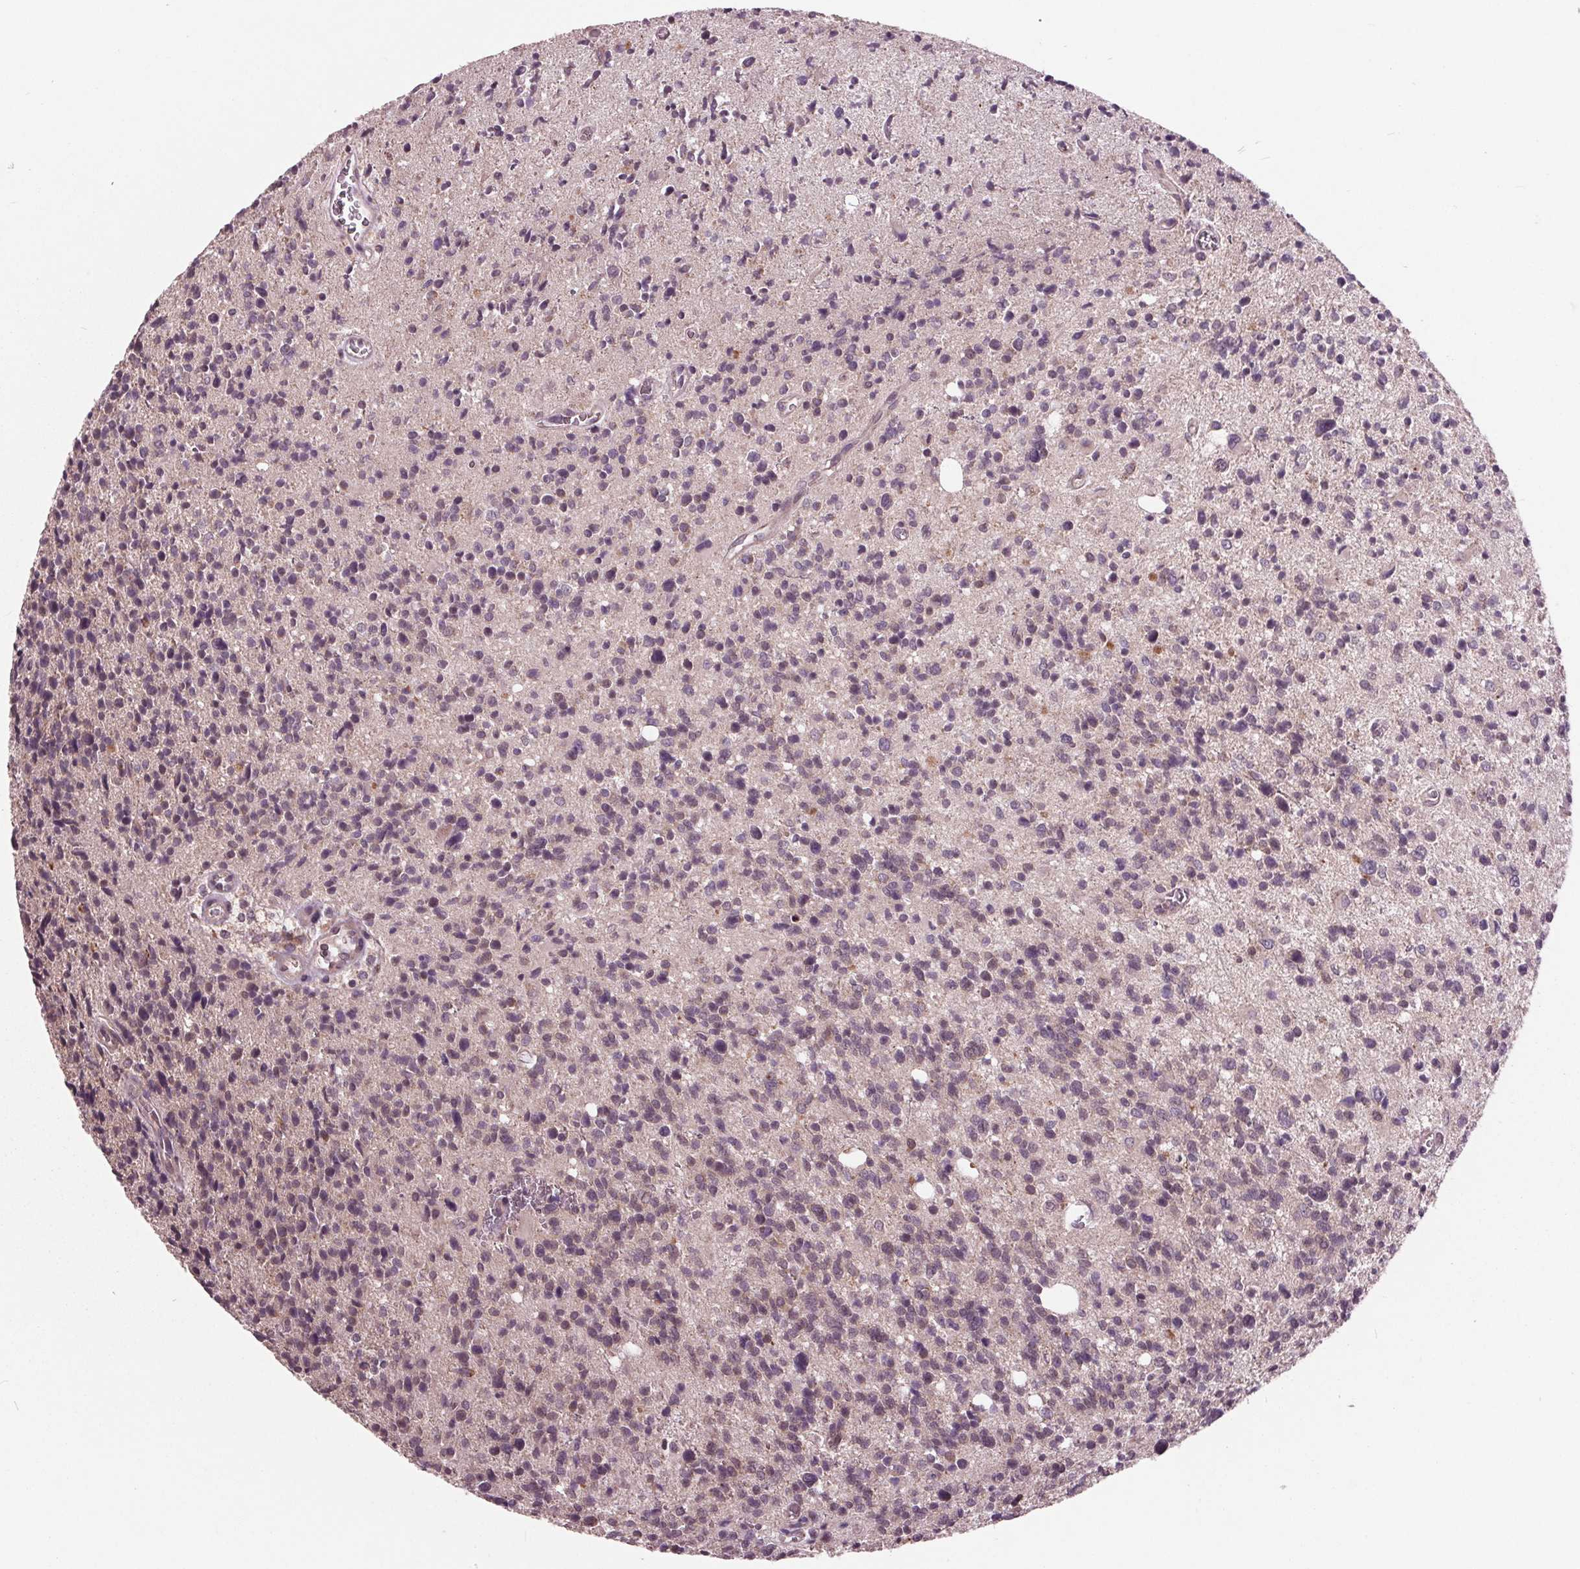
{"staining": {"intensity": "negative", "quantity": "none", "location": "none"}, "tissue": "glioma", "cell_type": "Tumor cells", "image_type": "cancer", "snomed": [{"axis": "morphology", "description": "Glioma, malignant, High grade"}, {"axis": "topography", "description": "Brain"}], "caption": "Tumor cells are negative for protein expression in human malignant high-grade glioma.", "gene": "MAPK8", "patient": {"sex": "male", "age": 29}}